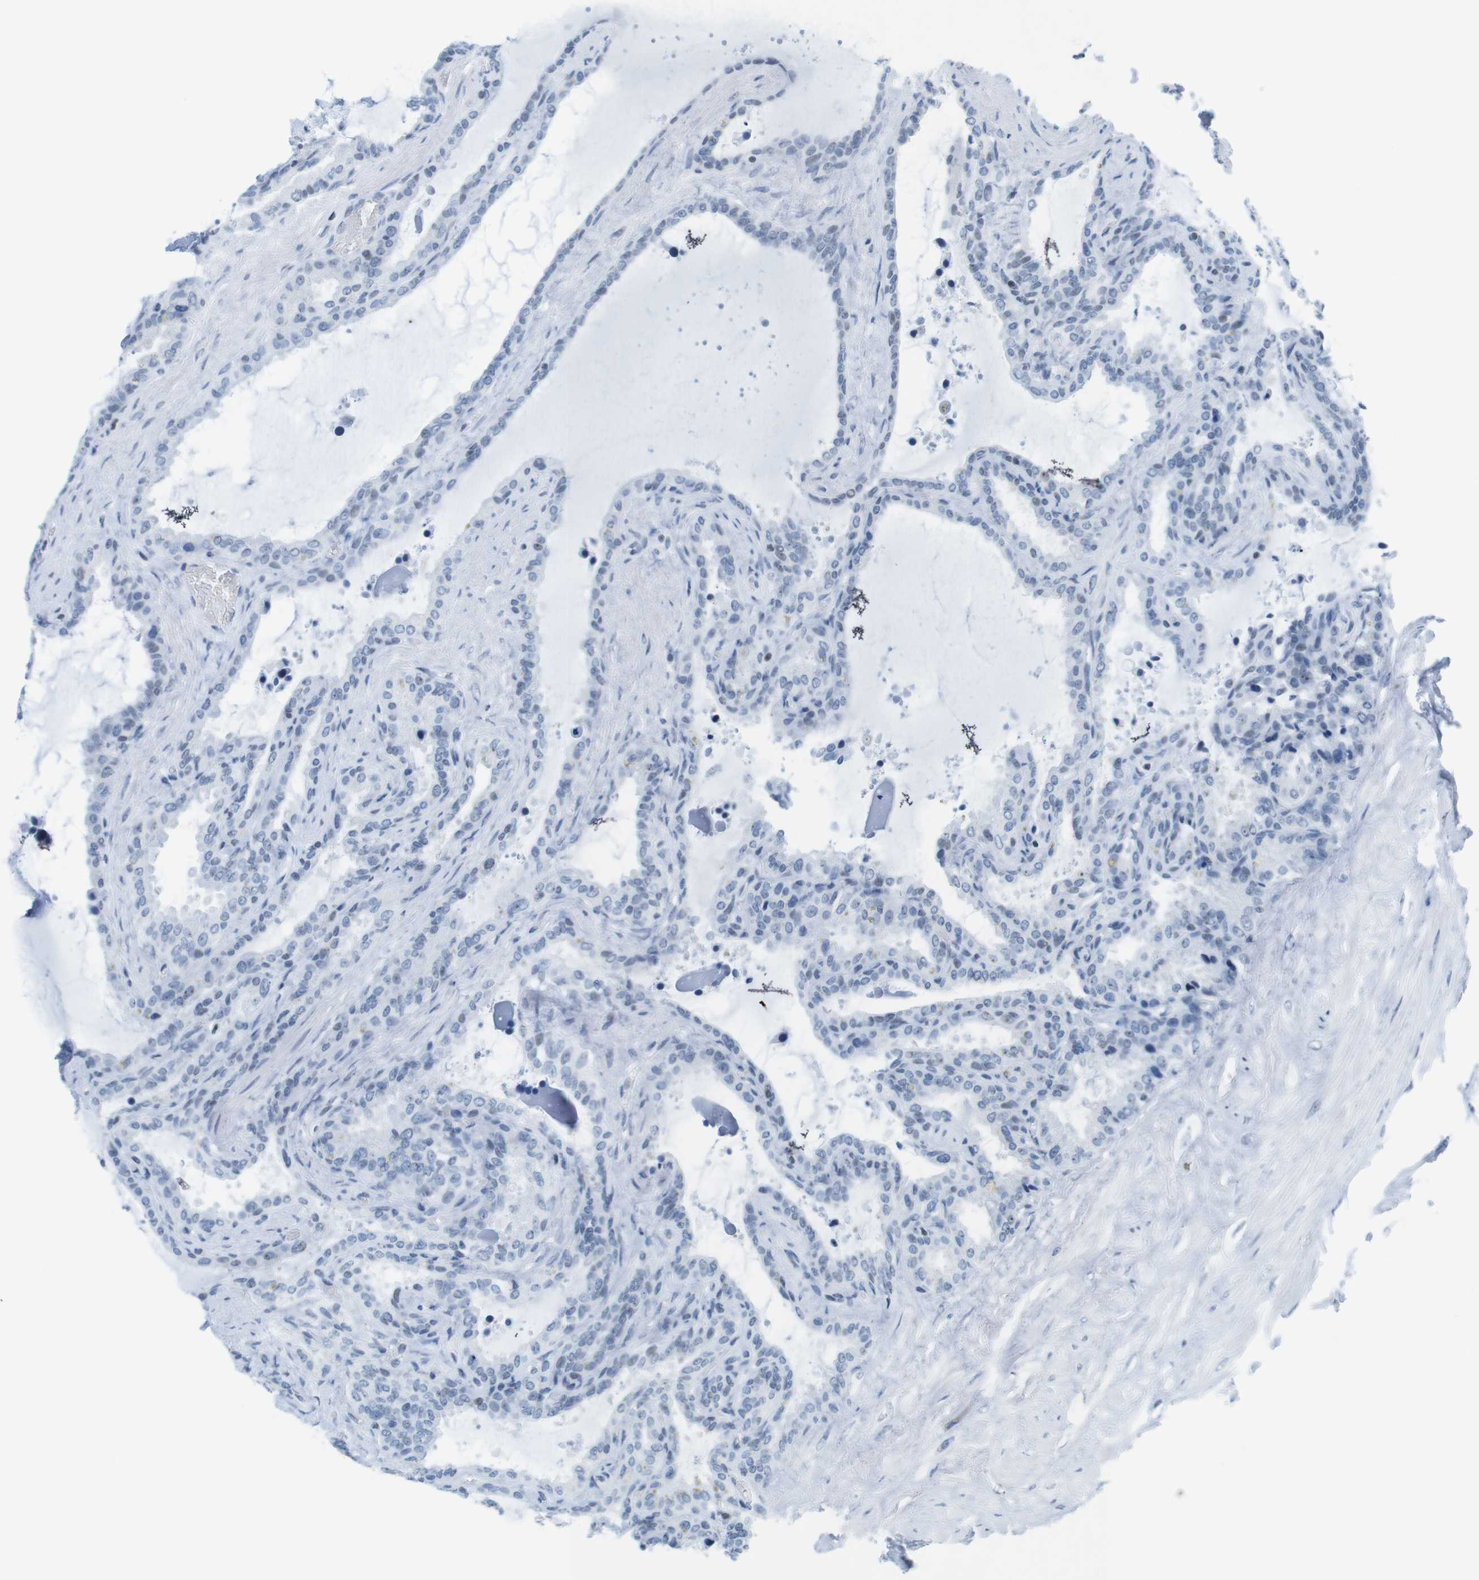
{"staining": {"intensity": "weak", "quantity": "<25%", "location": "nuclear"}, "tissue": "seminal vesicle", "cell_type": "Glandular cells", "image_type": "normal", "snomed": [{"axis": "morphology", "description": "Normal tissue, NOS"}, {"axis": "topography", "description": "Seminal veicle"}], "caption": "IHC image of benign seminal vesicle: human seminal vesicle stained with DAB (3,3'-diaminobenzidine) shows no significant protein positivity in glandular cells.", "gene": "NIFK", "patient": {"sex": "male", "age": 46}}